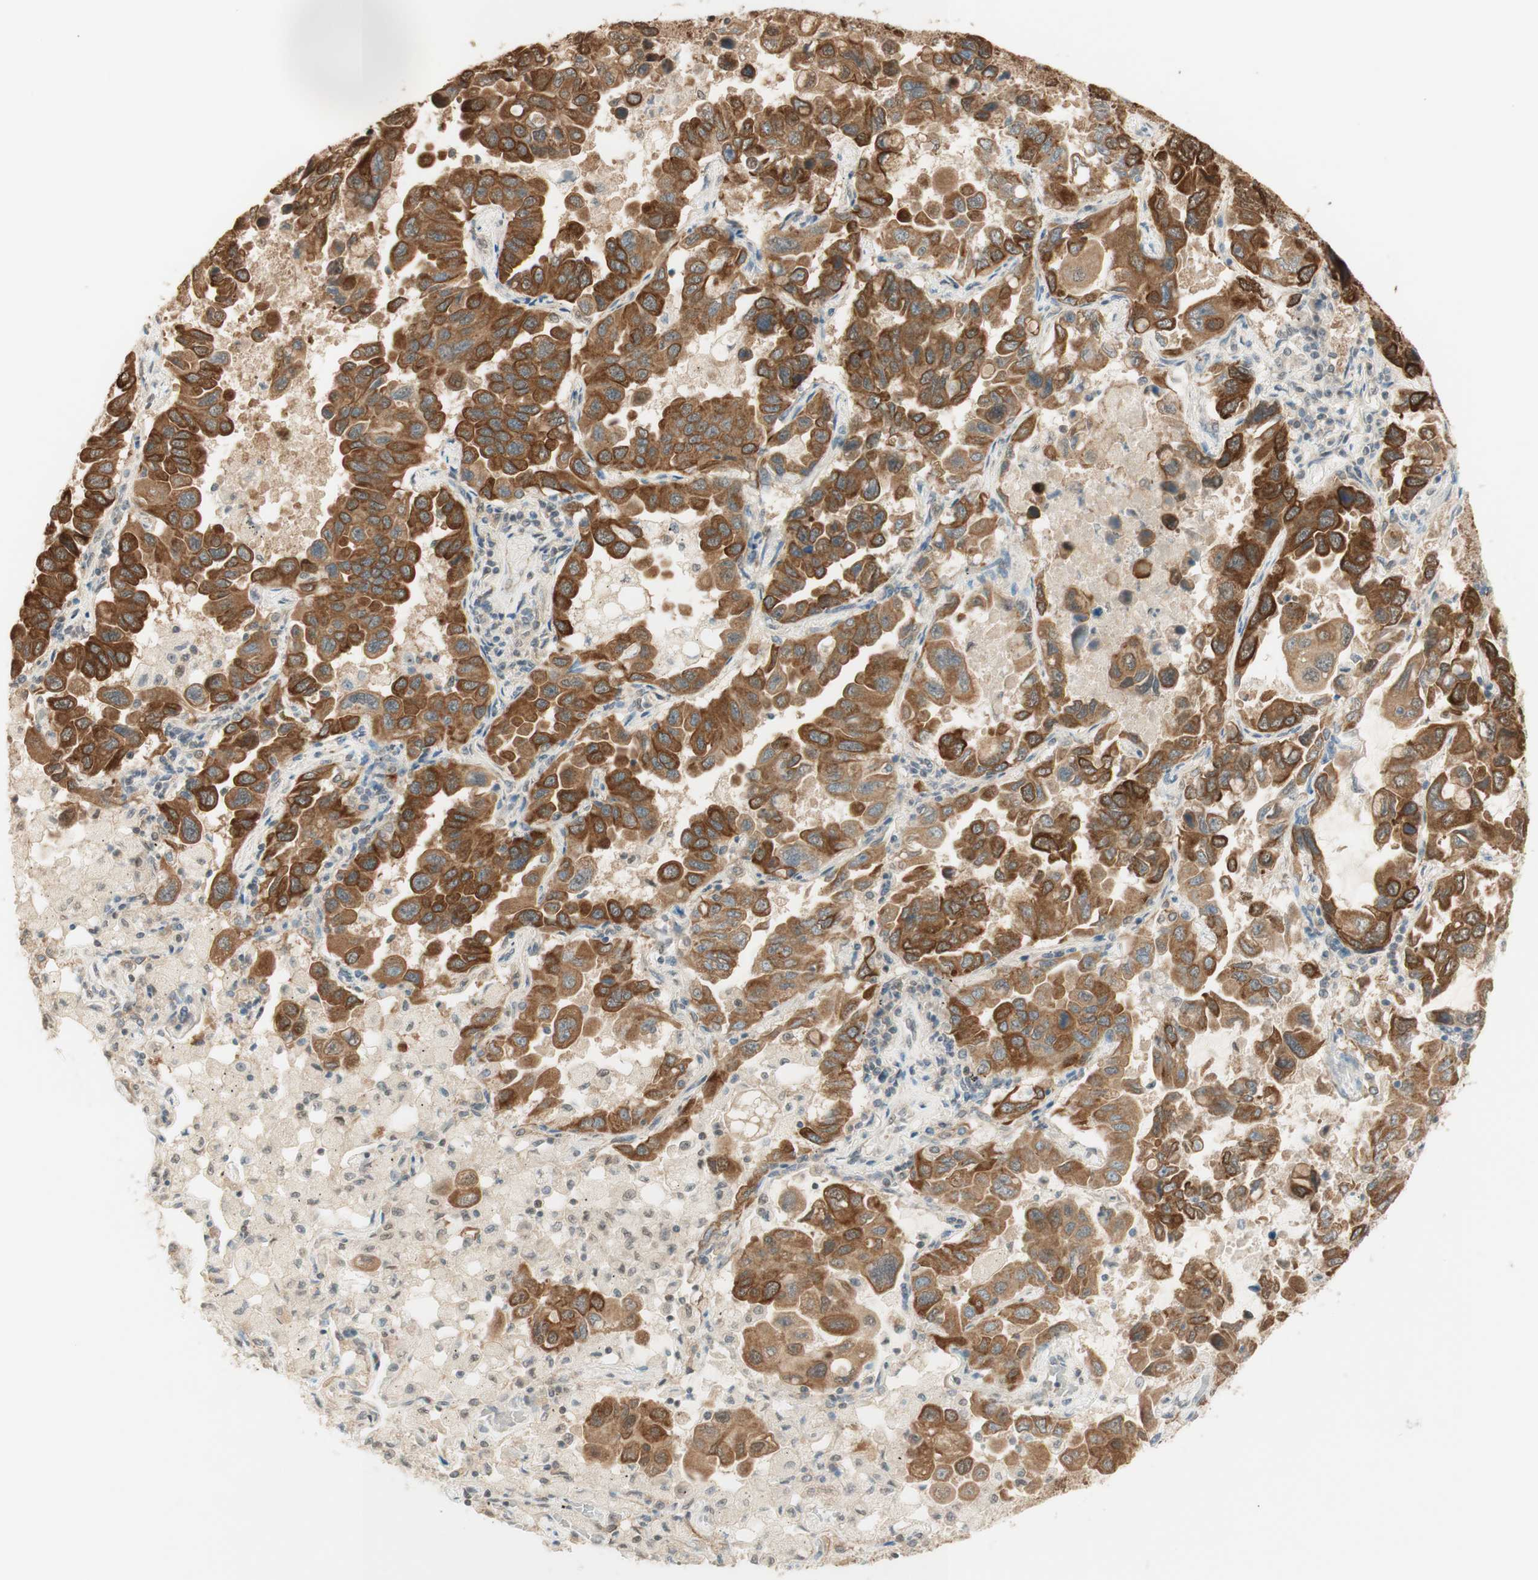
{"staining": {"intensity": "moderate", "quantity": ">75%", "location": "cytoplasmic/membranous"}, "tissue": "lung cancer", "cell_type": "Tumor cells", "image_type": "cancer", "snomed": [{"axis": "morphology", "description": "Adenocarcinoma, NOS"}, {"axis": "topography", "description": "Lung"}], "caption": "Tumor cells display medium levels of moderate cytoplasmic/membranous expression in approximately >75% of cells in human lung cancer. (DAB (3,3'-diaminobenzidine) IHC with brightfield microscopy, high magnification).", "gene": "SPINT2", "patient": {"sex": "male", "age": 64}}